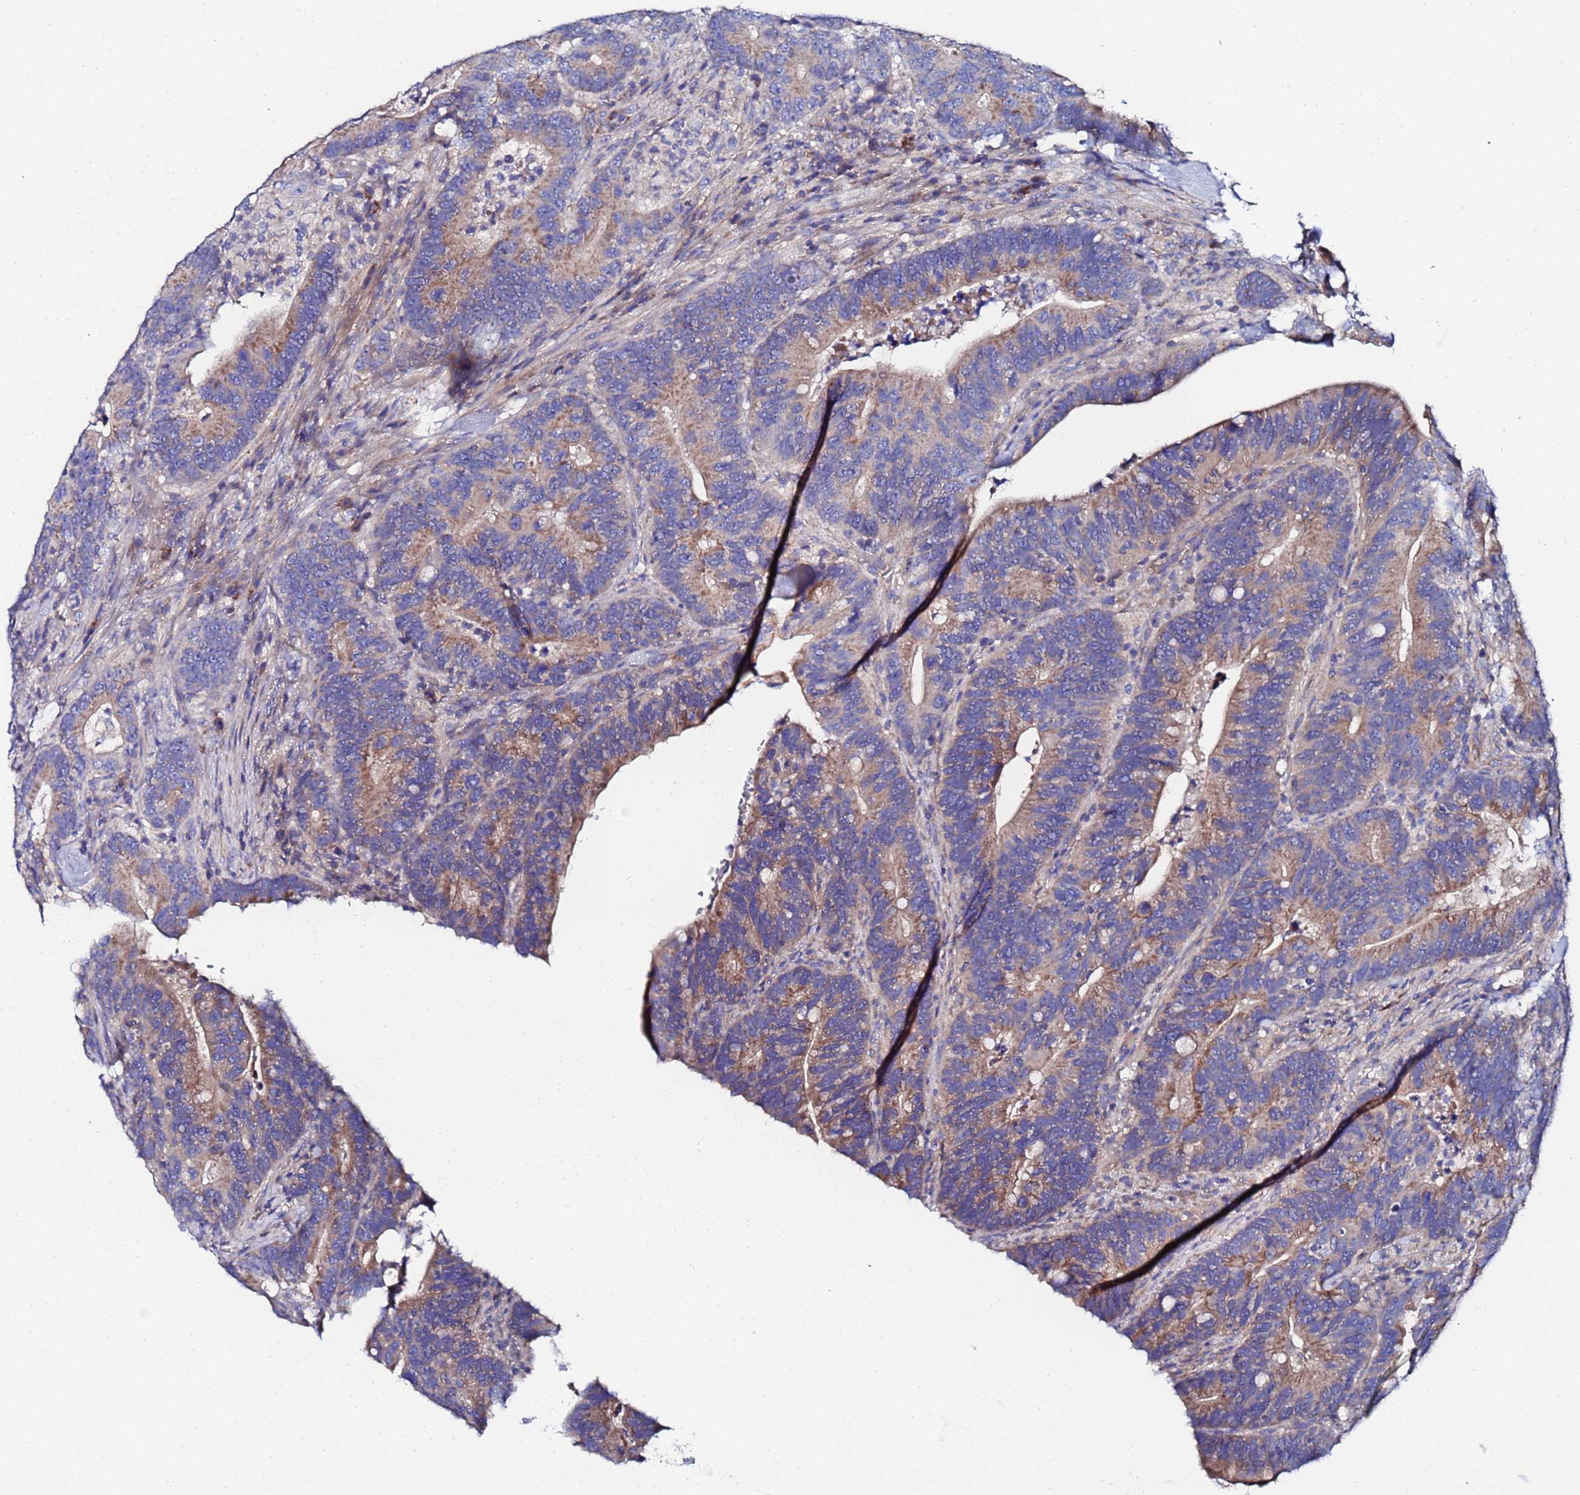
{"staining": {"intensity": "moderate", "quantity": "25%-75%", "location": "cytoplasmic/membranous"}, "tissue": "colorectal cancer", "cell_type": "Tumor cells", "image_type": "cancer", "snomed": [{"axis": "morphology", "description": "Adenocarcinoma, NOS"}, {"axis": "topography", "description": "Colon"}], "caption": "A micrograph showing moderate cytoplasmic/membranous positivity in approximately 25%-75% of tumor cells in colorectal cancer (adenocarcinoma), as visualized by brown immunohistochemical staining.", "gene": "FAHD2A", "patient": {"sex": "female", "age": 66}}